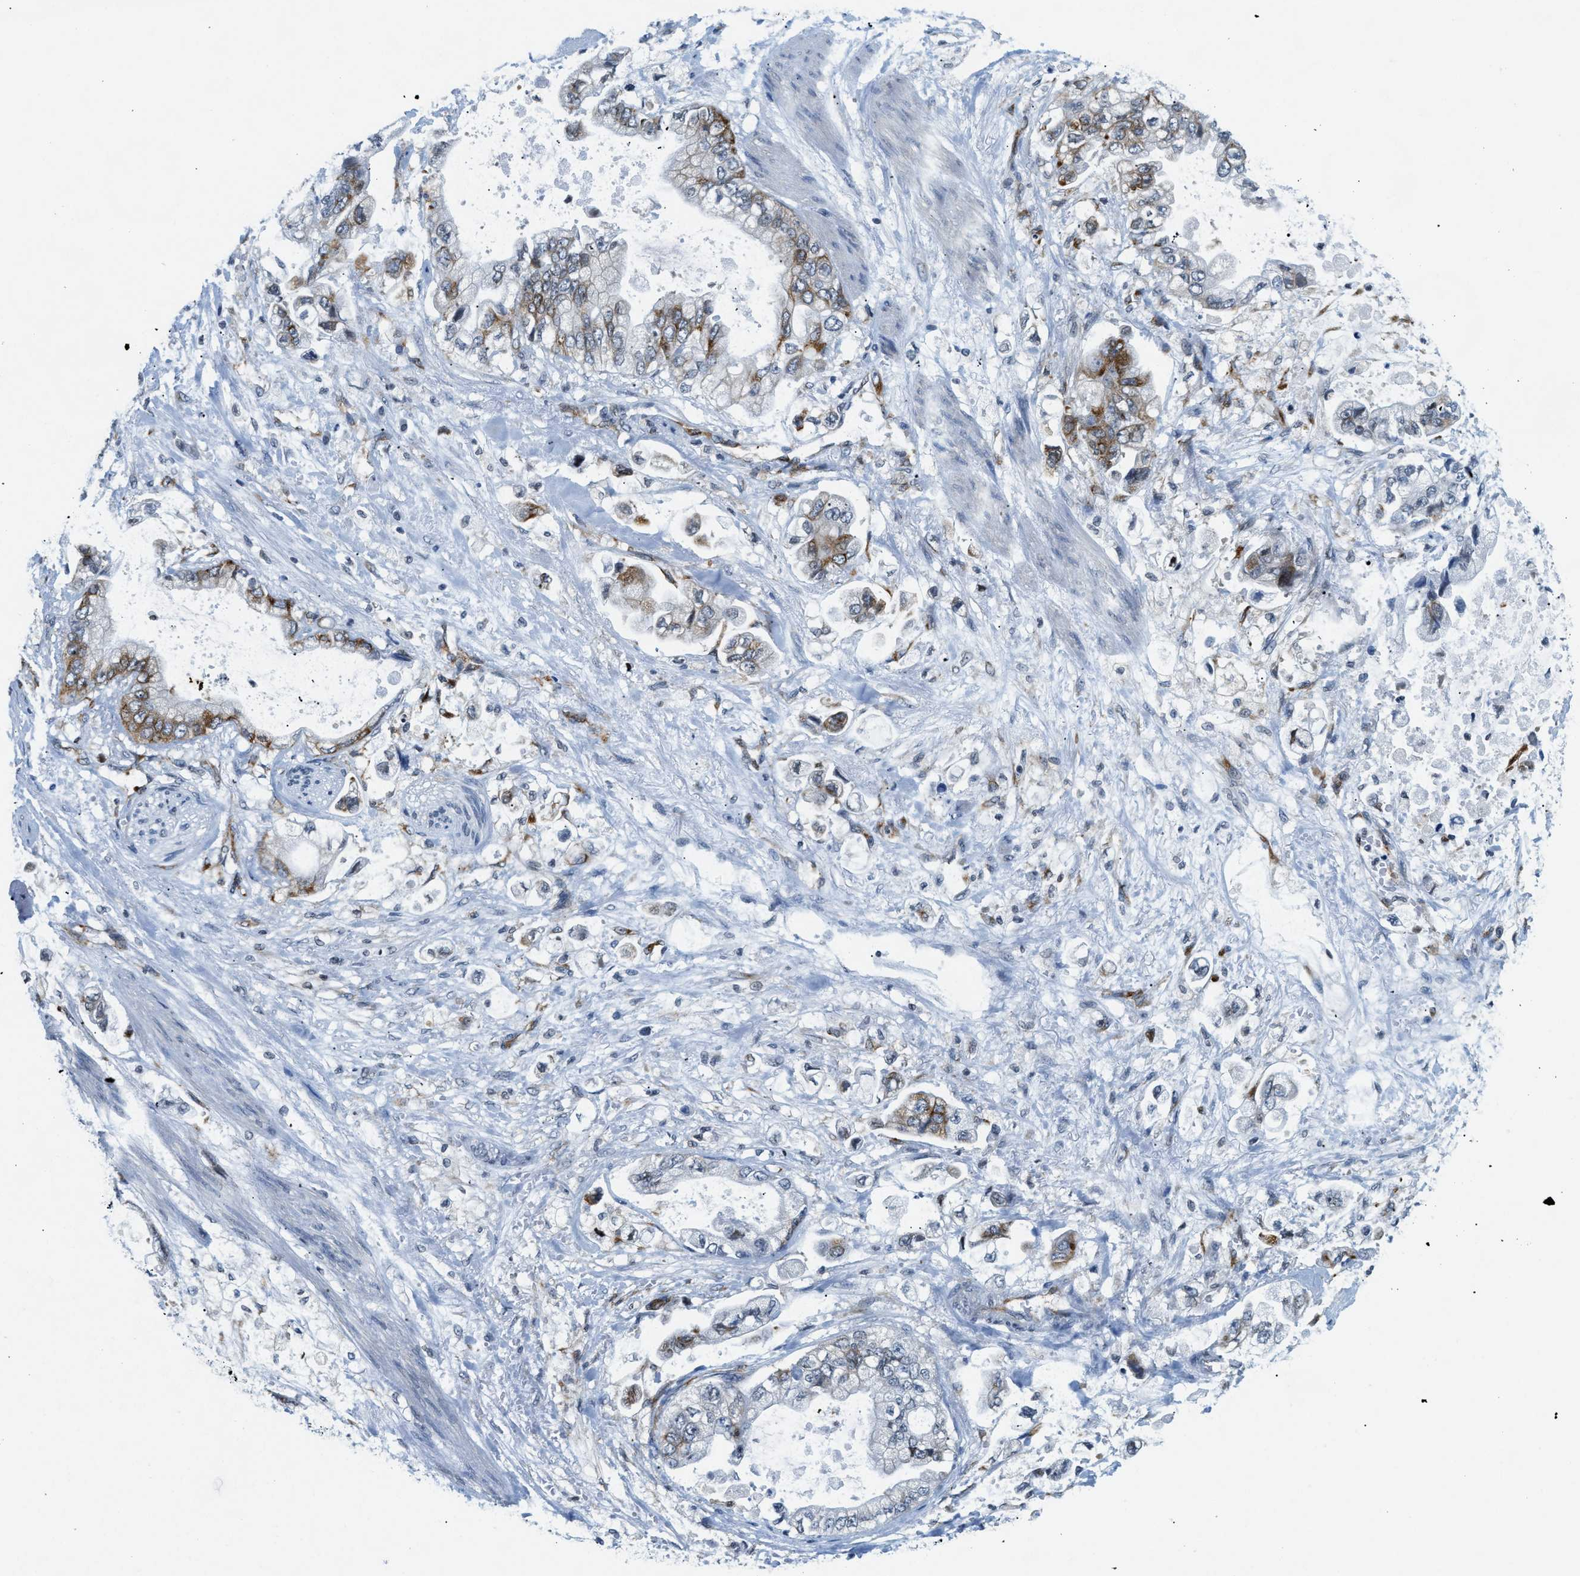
{"staining": {"intensity": "moderate", "quantity": "<25%", "location": "cytoplasmic/membranous"}, "tissue": "stomach cancer", "cell_type": "Tumor cells", "image_type": "cancer", "snomed": [{"axis": "morphology", "description": "Normal tissue, NOS"}, {"axis": "morphology", "description": "Adenocarcinoma, NOS"}, {"axis": "topography", "description": "Stomach"}], "caption": "A photomicrograph of stomach adenocarcinoma stained for a protein exhibits moderate cytoplasmic/membranous brown staining in tumor cells.", "gene": "UVRAG", "patient": {"sex": "male", "age": 62}}